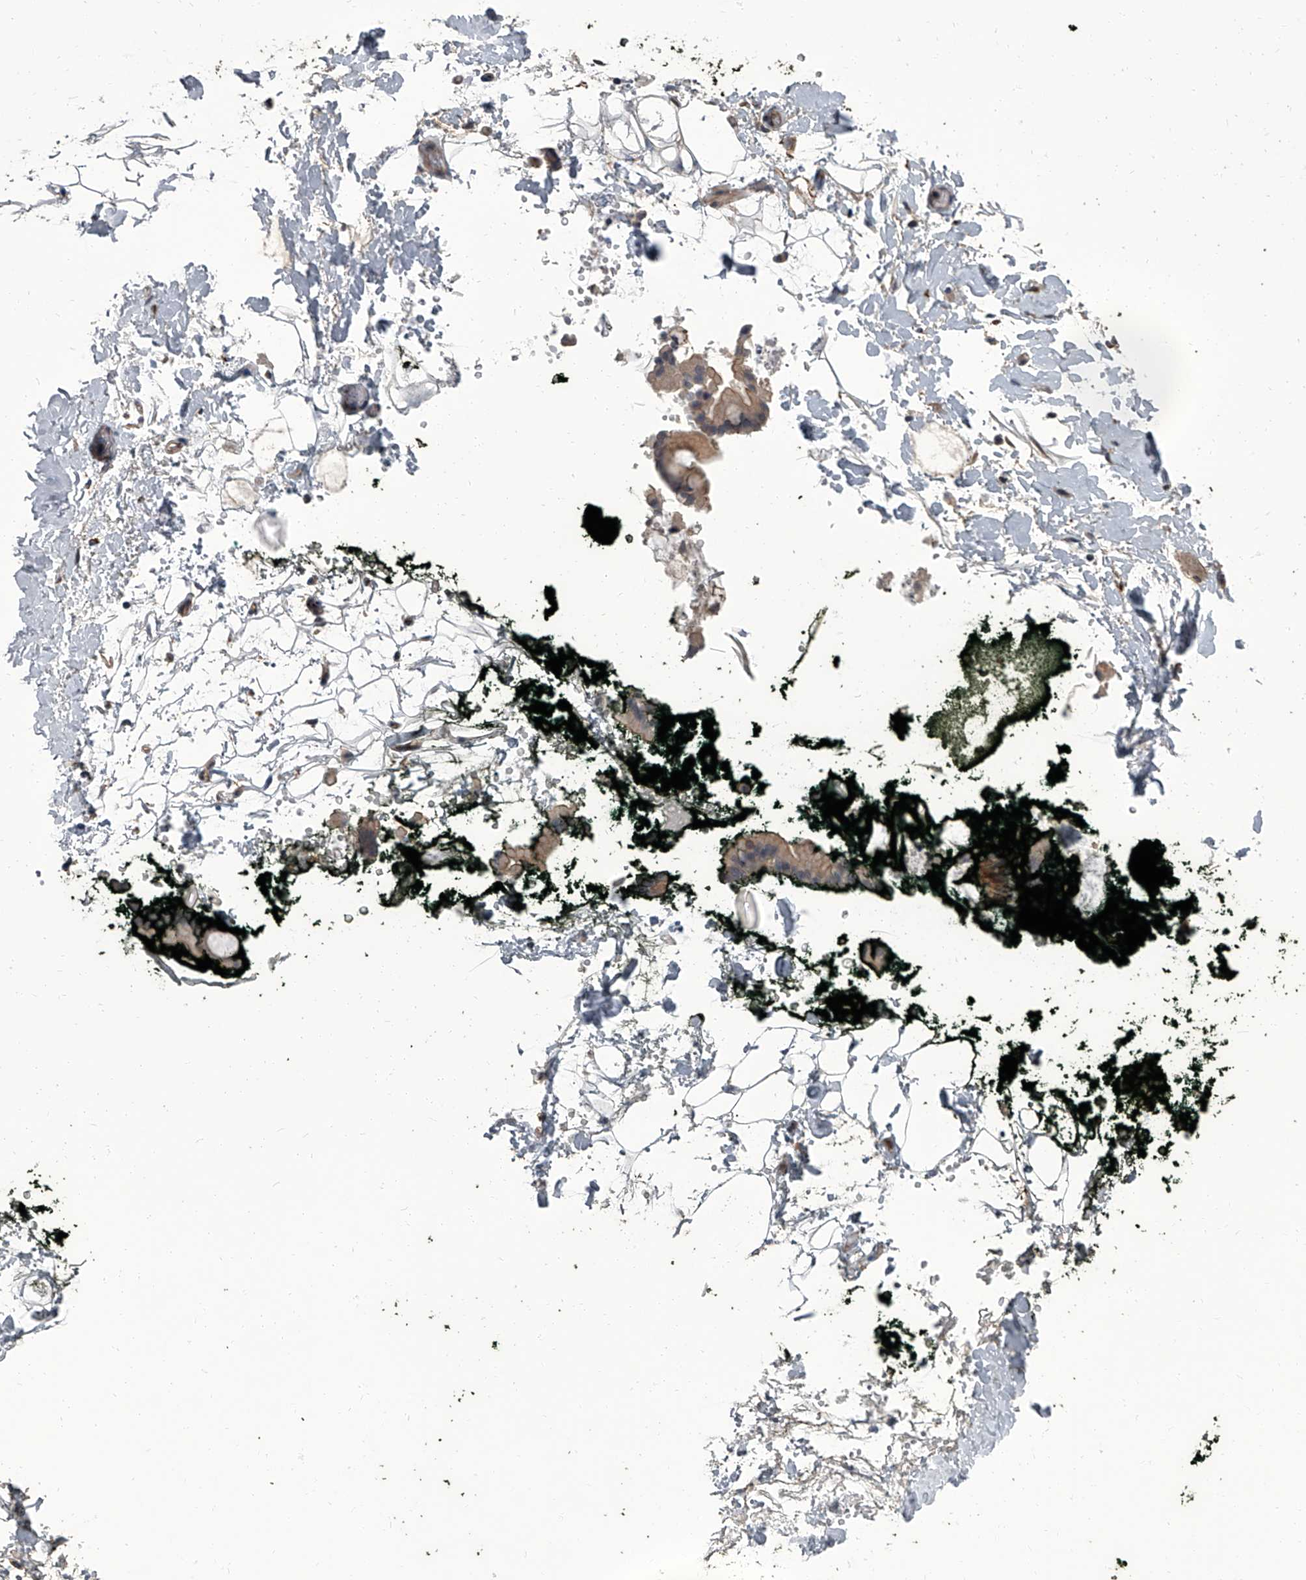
{"staining": {"intensity": "weak", "quantity": "25%-75%", "location": "cytoplasmic/membranous"}, "tissue": "adipose tissue", "cell_type": "Adipocytes", "image_type": "normal", "snomed": [{"axis": "morphology", "description": "Normal tissue, NOS"}, {"axis": "morphology", "description": "Adenocarcinoma, NOS"}, {"axis": "topography", "description": "Pancreas"}, {"axis": "topography", "description": "Peripheral nerve tissue"}], "caption": "The photomicrograph demonstrates staining of normal adipose tissue, revealing weak cytoplasmic/membranous protein staining (brown color) within adipocytes. The protein is stained brown, and the nuclei are stained in blue (DAB (3,3'-diaminobenzidine) IHC with brightfield microscopy, high magnification).", "gene": "SIRT4", "patient": {"sex": "male", "age": 59}}